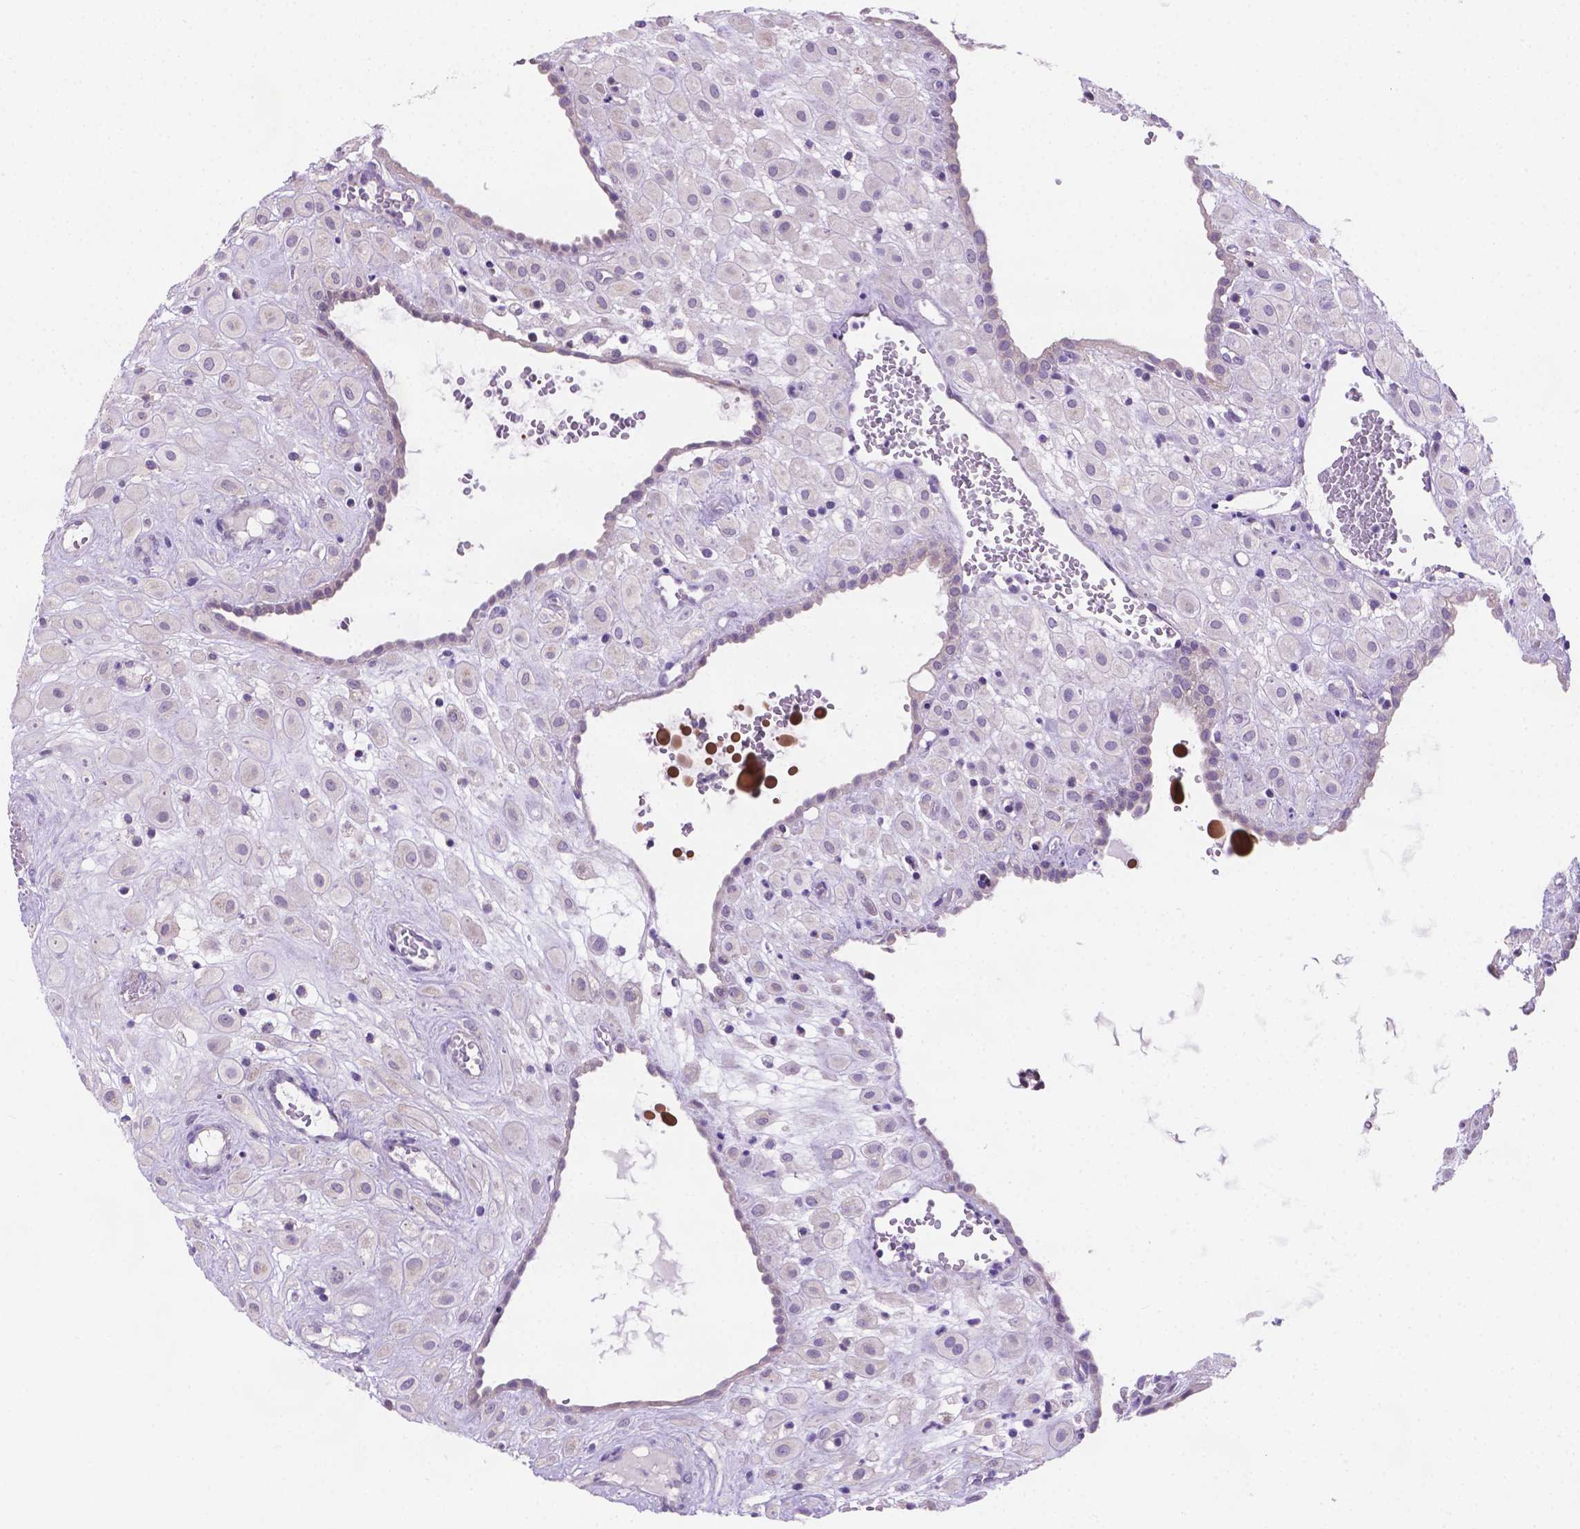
{"staining": {"intensity": "negative", "quantity": "none", "location": "none"}, "tissue": "placenta", "cell_type": "Decidual cells", "image_type": "normal", "snomed": [{"axis": "morphology", "description": "Normal tissue, NOS"}, {"axis": "topography", "description": "Placenta"}], "caption": "Immunohistochemistry (IHC) of unremarkable human placenta demonstrates no staining in decidual cells.", "gene": "CSPG5", "patient": {"sex": "female", "age": 24}}